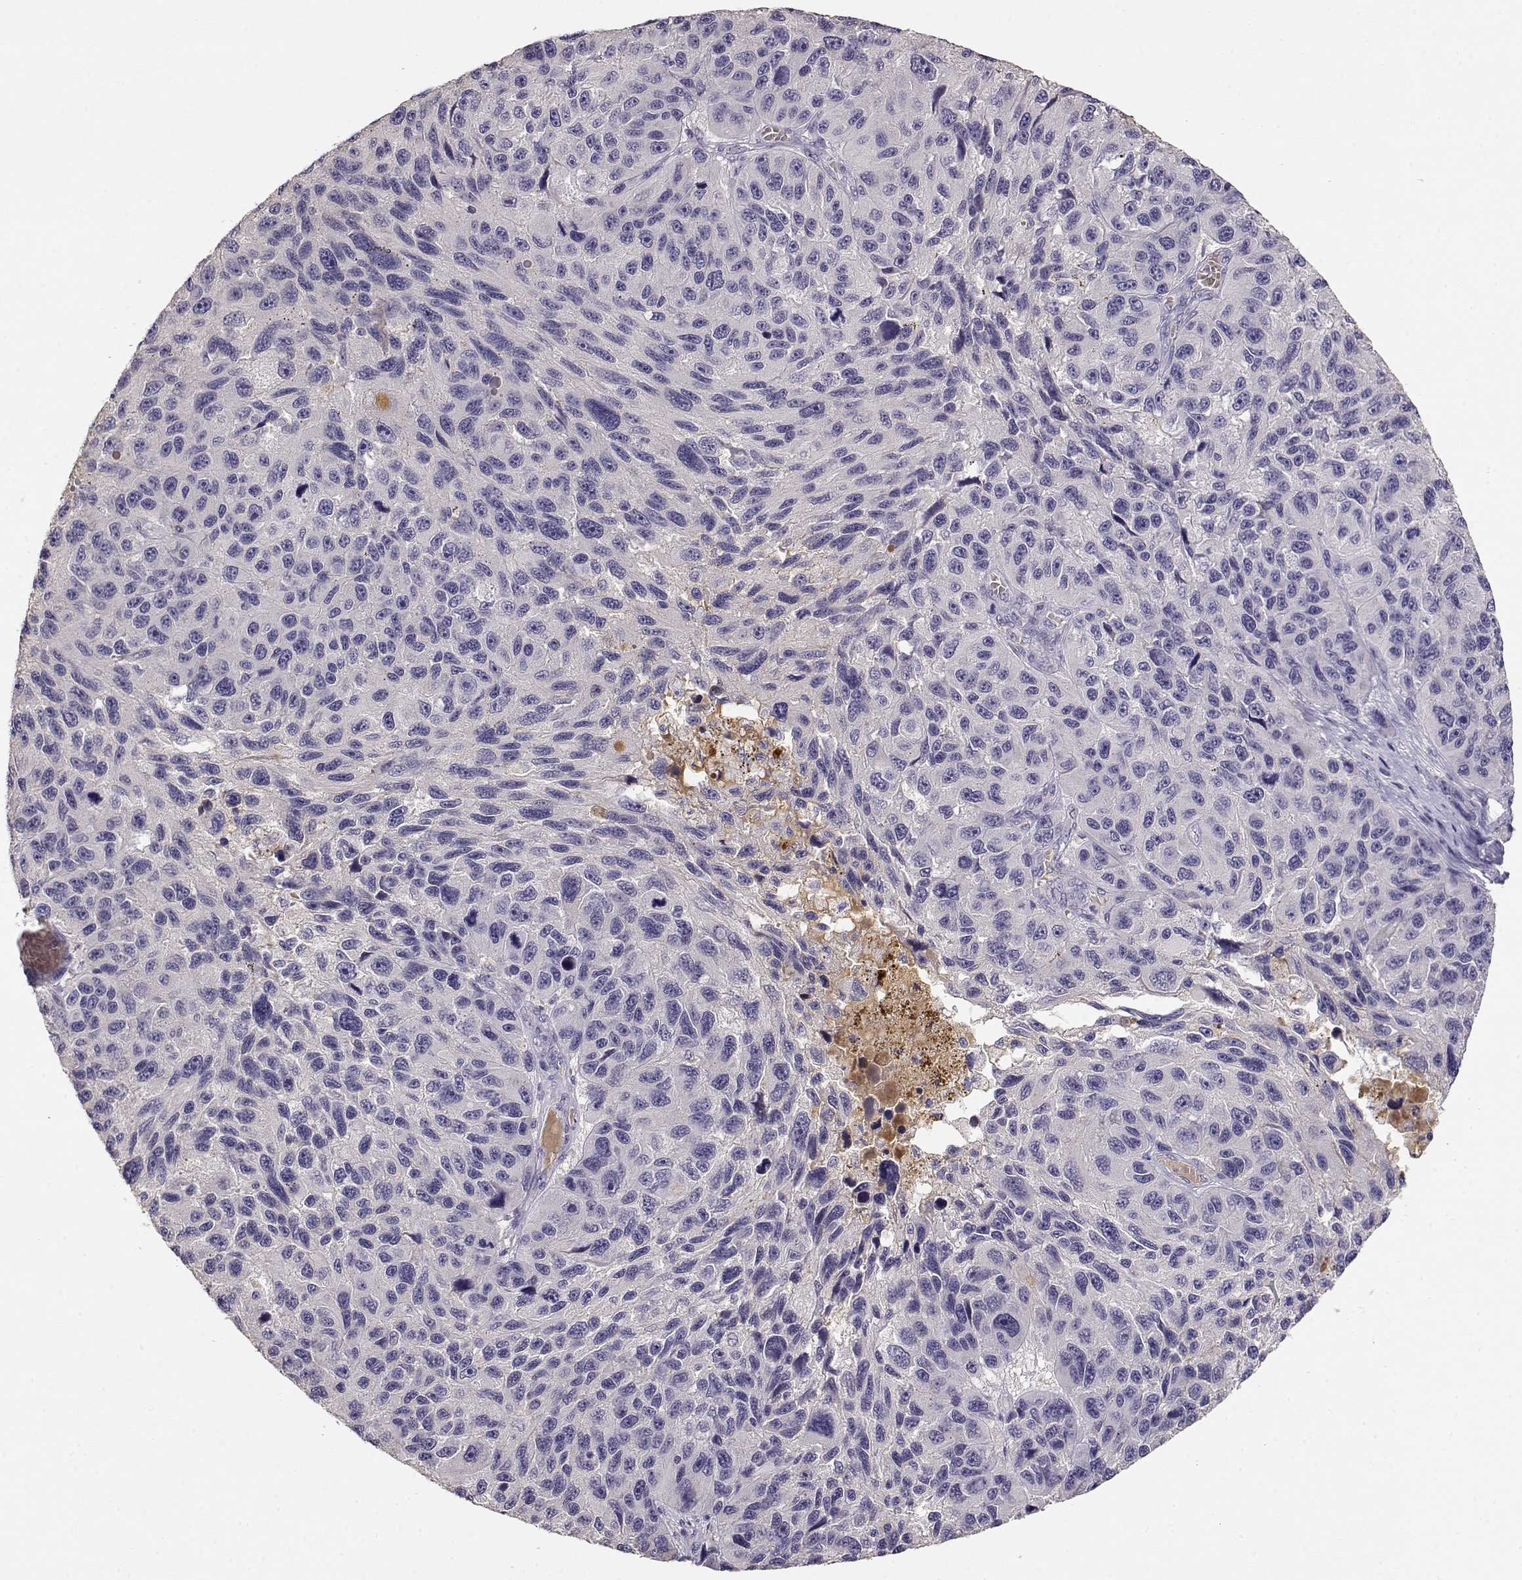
{"staining": {"intensity": "negative", "quantity": "none", "location": "none"}, "tissue": "melanoma", "cell_type": "Tumor cells", "image_type": "cancer", "snomed": [{"axis": "morphology", "description": "Malignant melanoma, NOS"}, {"axis": "topography", "description": "Skin"}], "caption": "Immunohistochemical staining of human malignant melanoma reveals no significant expression in tumor cells.", "gene": "TACR1", "patient": {"sex": "male", "age": 53}}